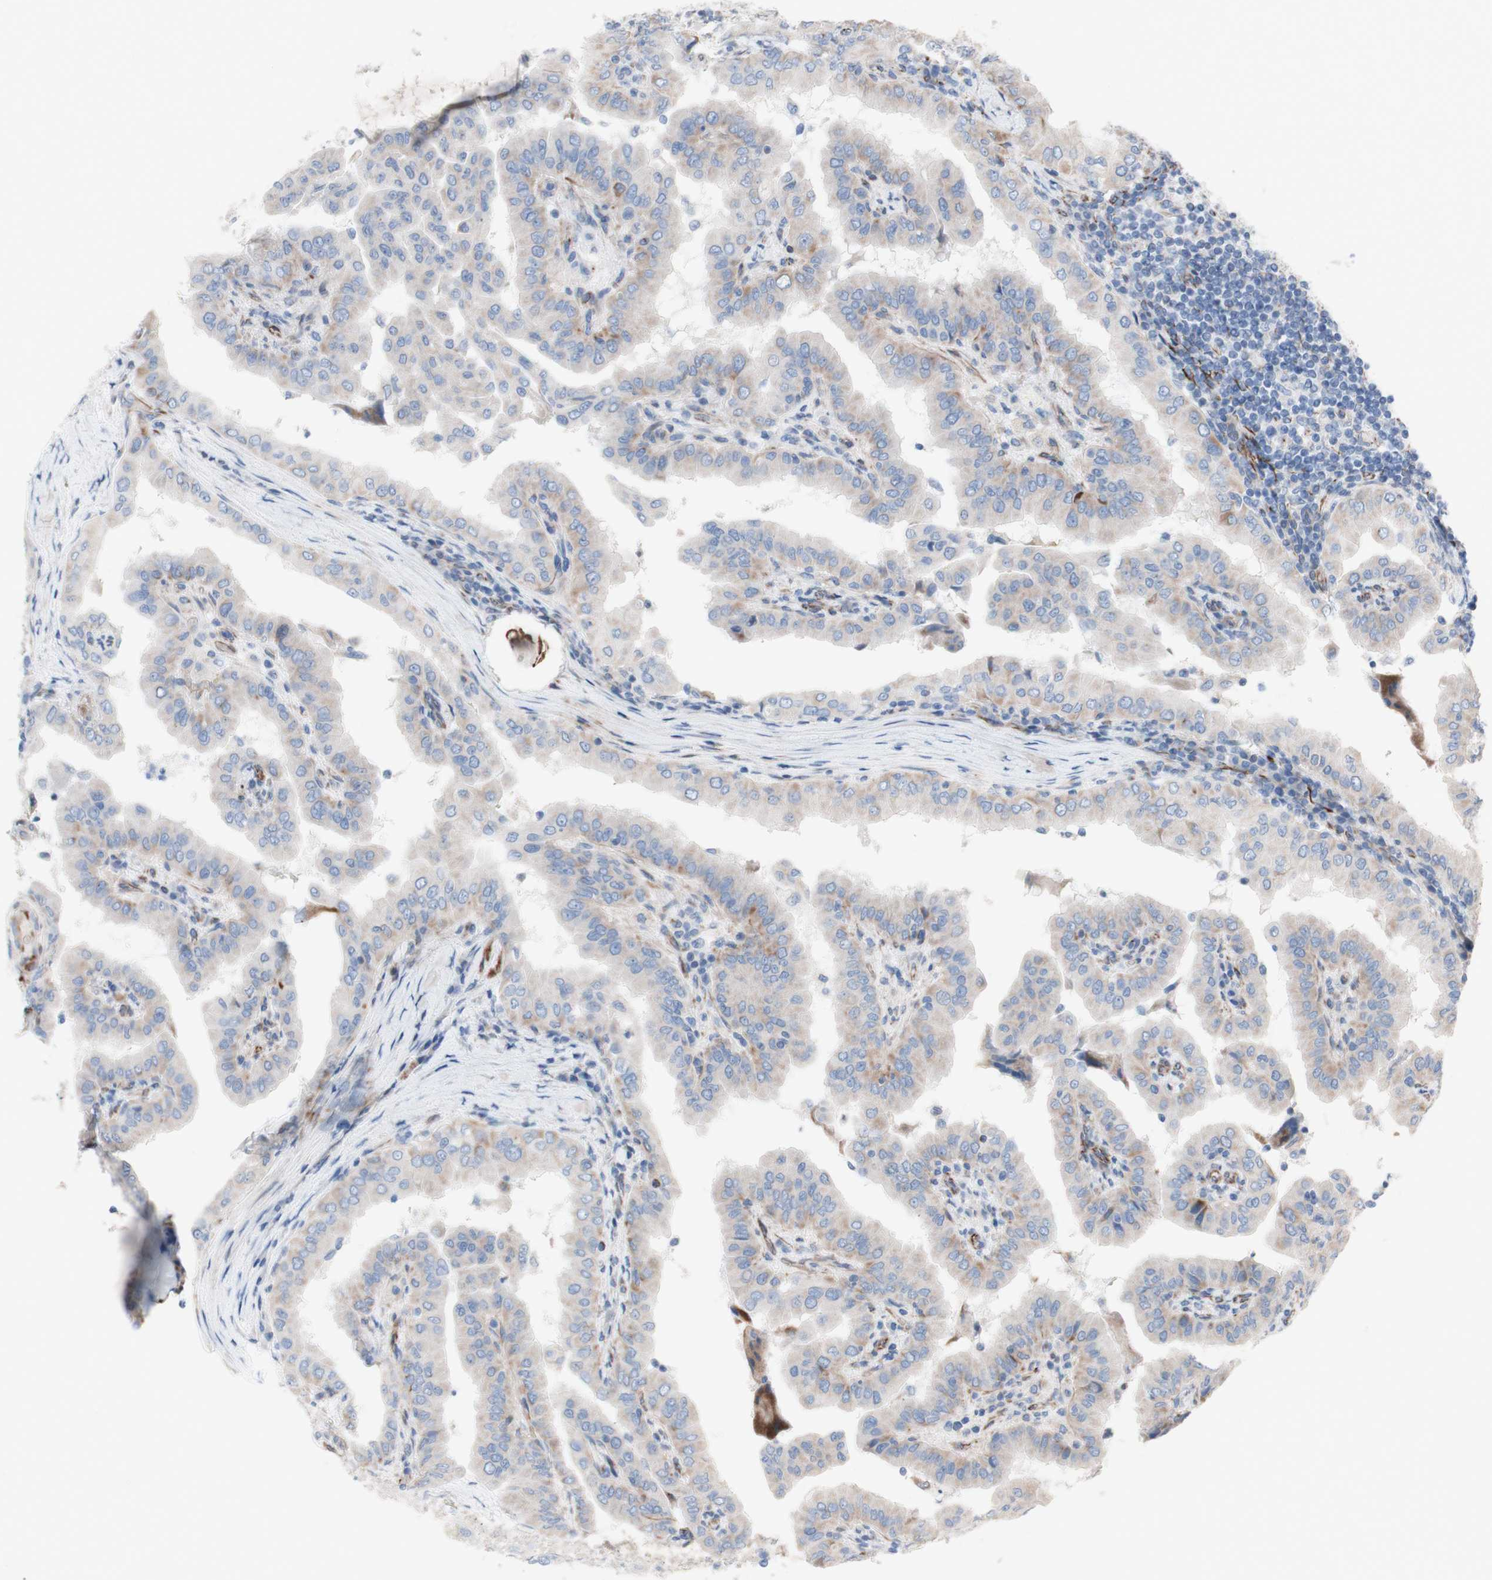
{"staining": {"intensity": "weak", "quantity": "<25%", "location": "cytoplasmic/membranous"}, "tissue": "thyroid cancer", "cell_type": "Tumor cells", "image_type": "cancer", "snomed": [{"axis": "morphology", "description": "Papillary adenocarcinoma, NOS"}, {"axis": "topography", "description": "Thyroid gland"}], "caption": "The photomicrograph shows no staining of tumor cells in papillary adenocarcinoma (thyroid).", "gene": "AGPAT5", "patient": {"sex": "male", "age": 33}}